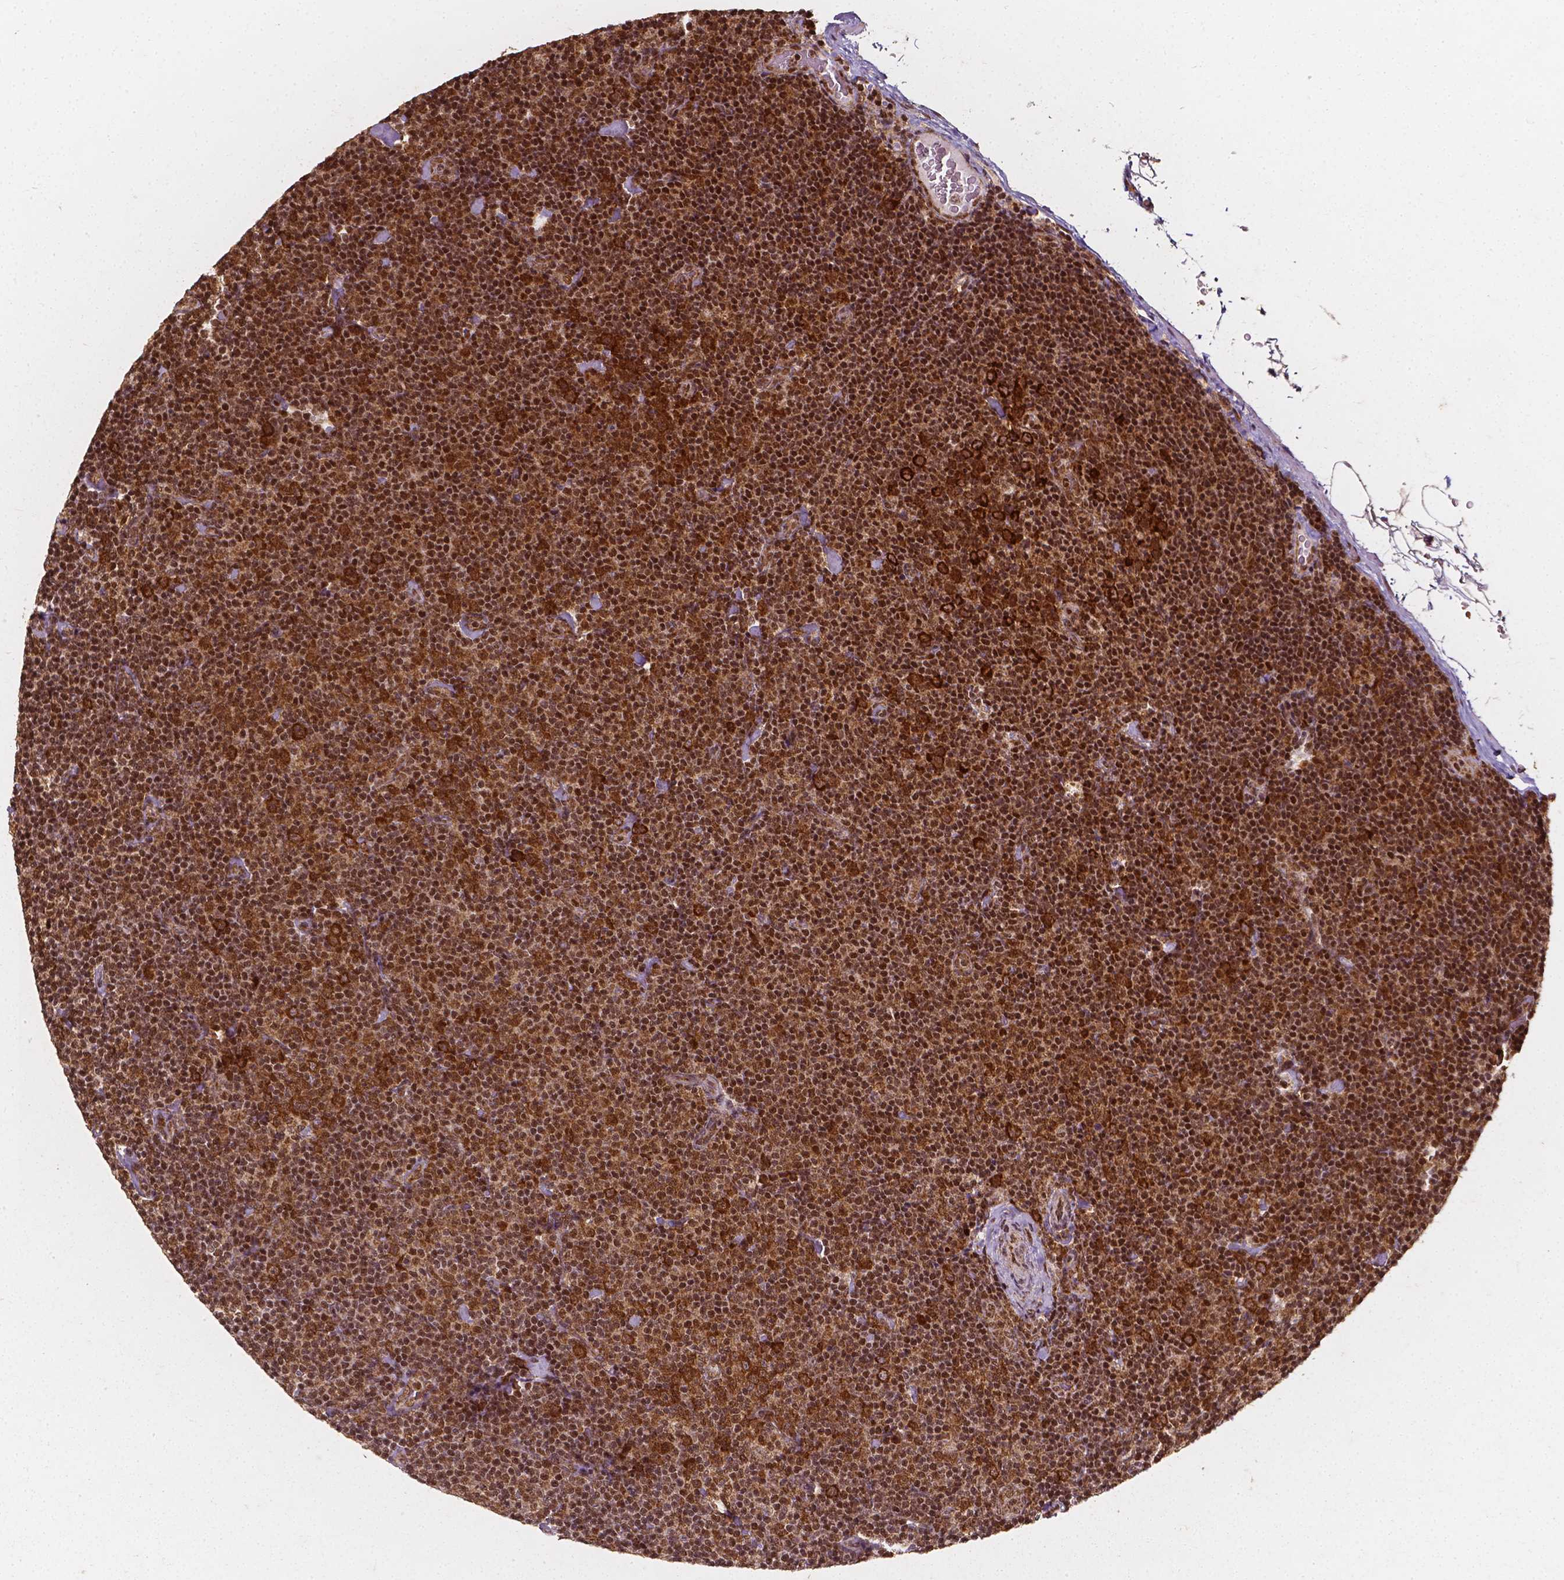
{"staining": {"intensity": "moderate", "quantity": ">75%", "location": "cytoplasmic/membranous,nuclear"}, "tissue": "lymphoma", "cell_type": "Tumor cells", "image_type": "cancer", "snomed": [{"axis": "morphology", "description": "Malignant lymphoma, non-Hodgkin's type, Low grade"}, {"axis": "topography", "description": "Lymph node"}], "caption": "Immunohistochemical staining of human lymphoma shows medium levels of moderate cytoplasmic/membranous and nuclear staining in approximately >75% of tumor cells.", "gene": "SMN1", "patient": {"sex": "male", "age": 81}}